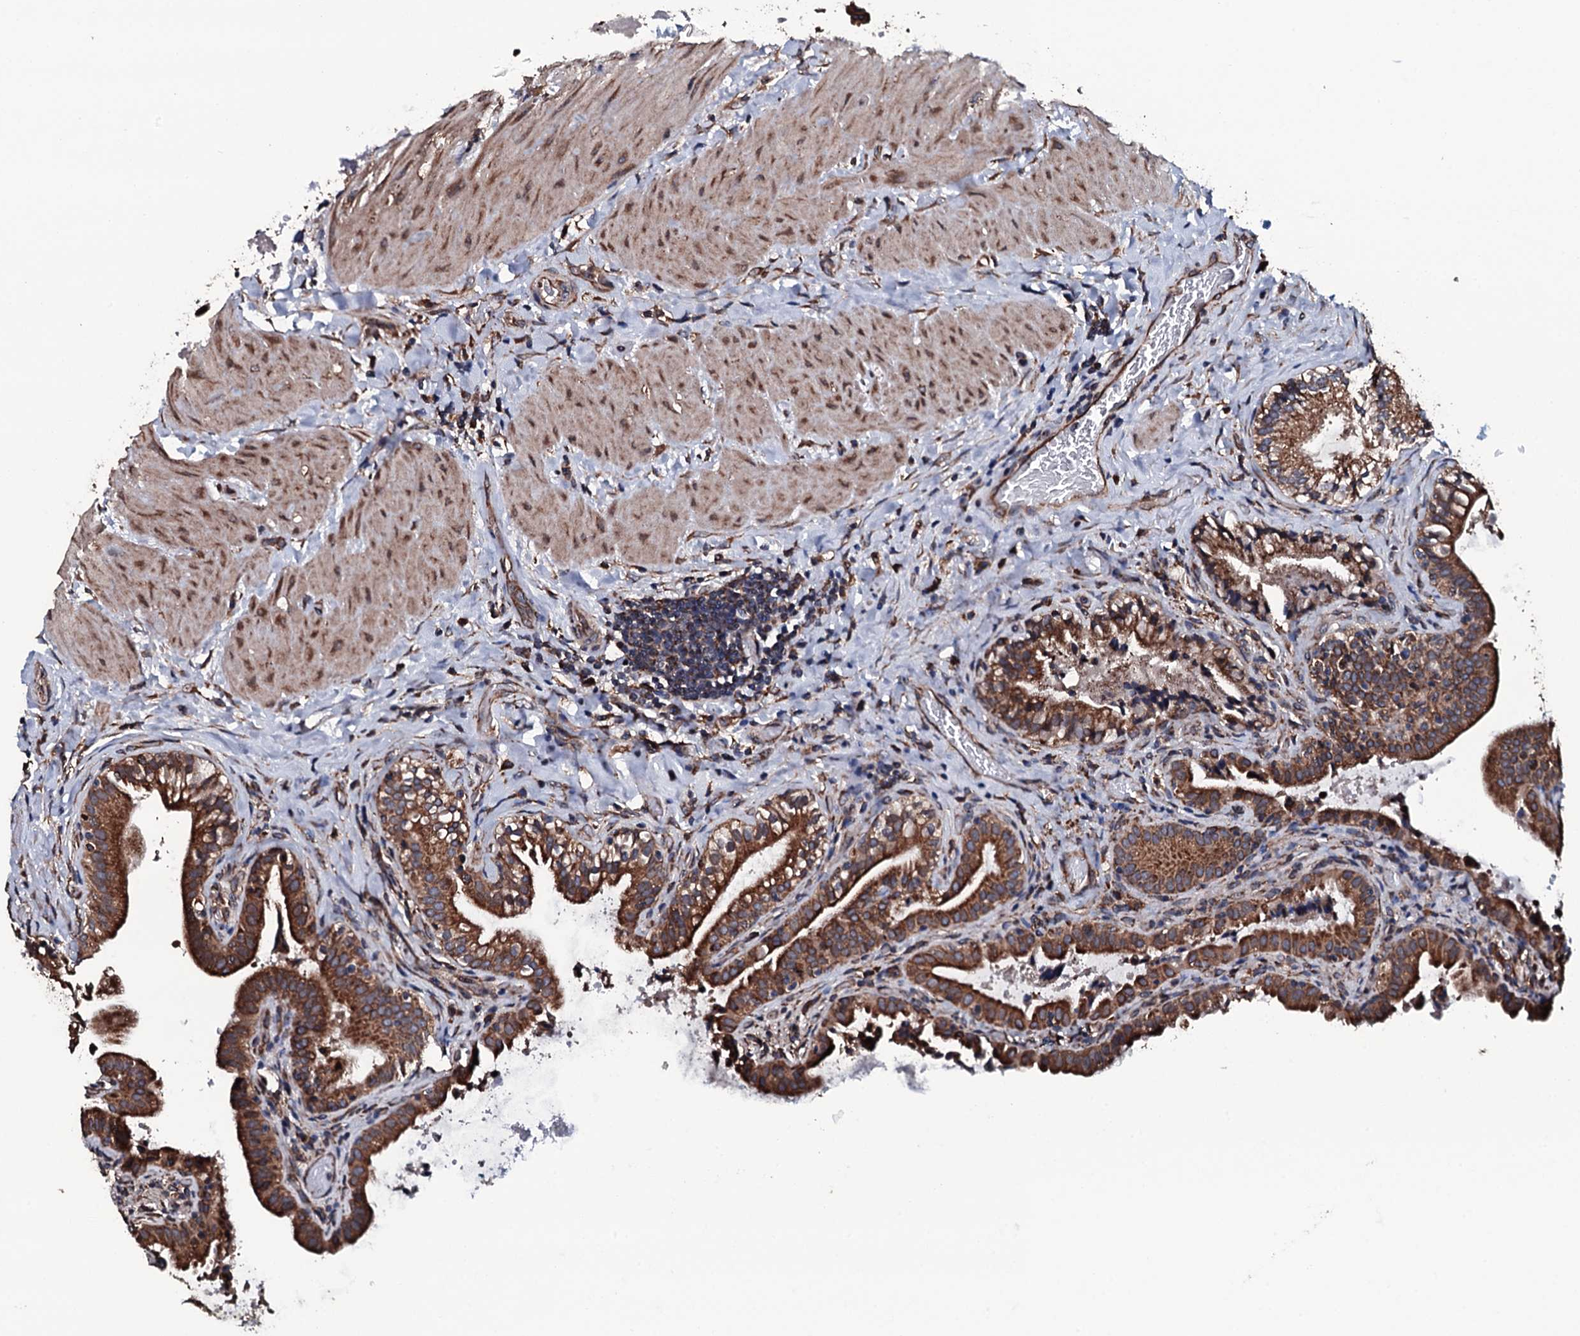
{"staining": {"intensity": "strong", "quantity": ">75%", "location": "cytoplasmic/membranous"}, "tissue": "gallbladder", "cell_type": "Glandular cells", "image_type": "normal", "snomed": [{"axis": "morphology", "description": "Normal tissue, NOS"}, {"axis": "topography", "description": "Gallbladder"}], "caption": "Protein staining of unremarkable gallbladder displays strong cytoplasmic/membranous expression in approximately >75% of glandular cells.", "gene": "RAB12", "patient": {"sex": "male", "age": 24}}